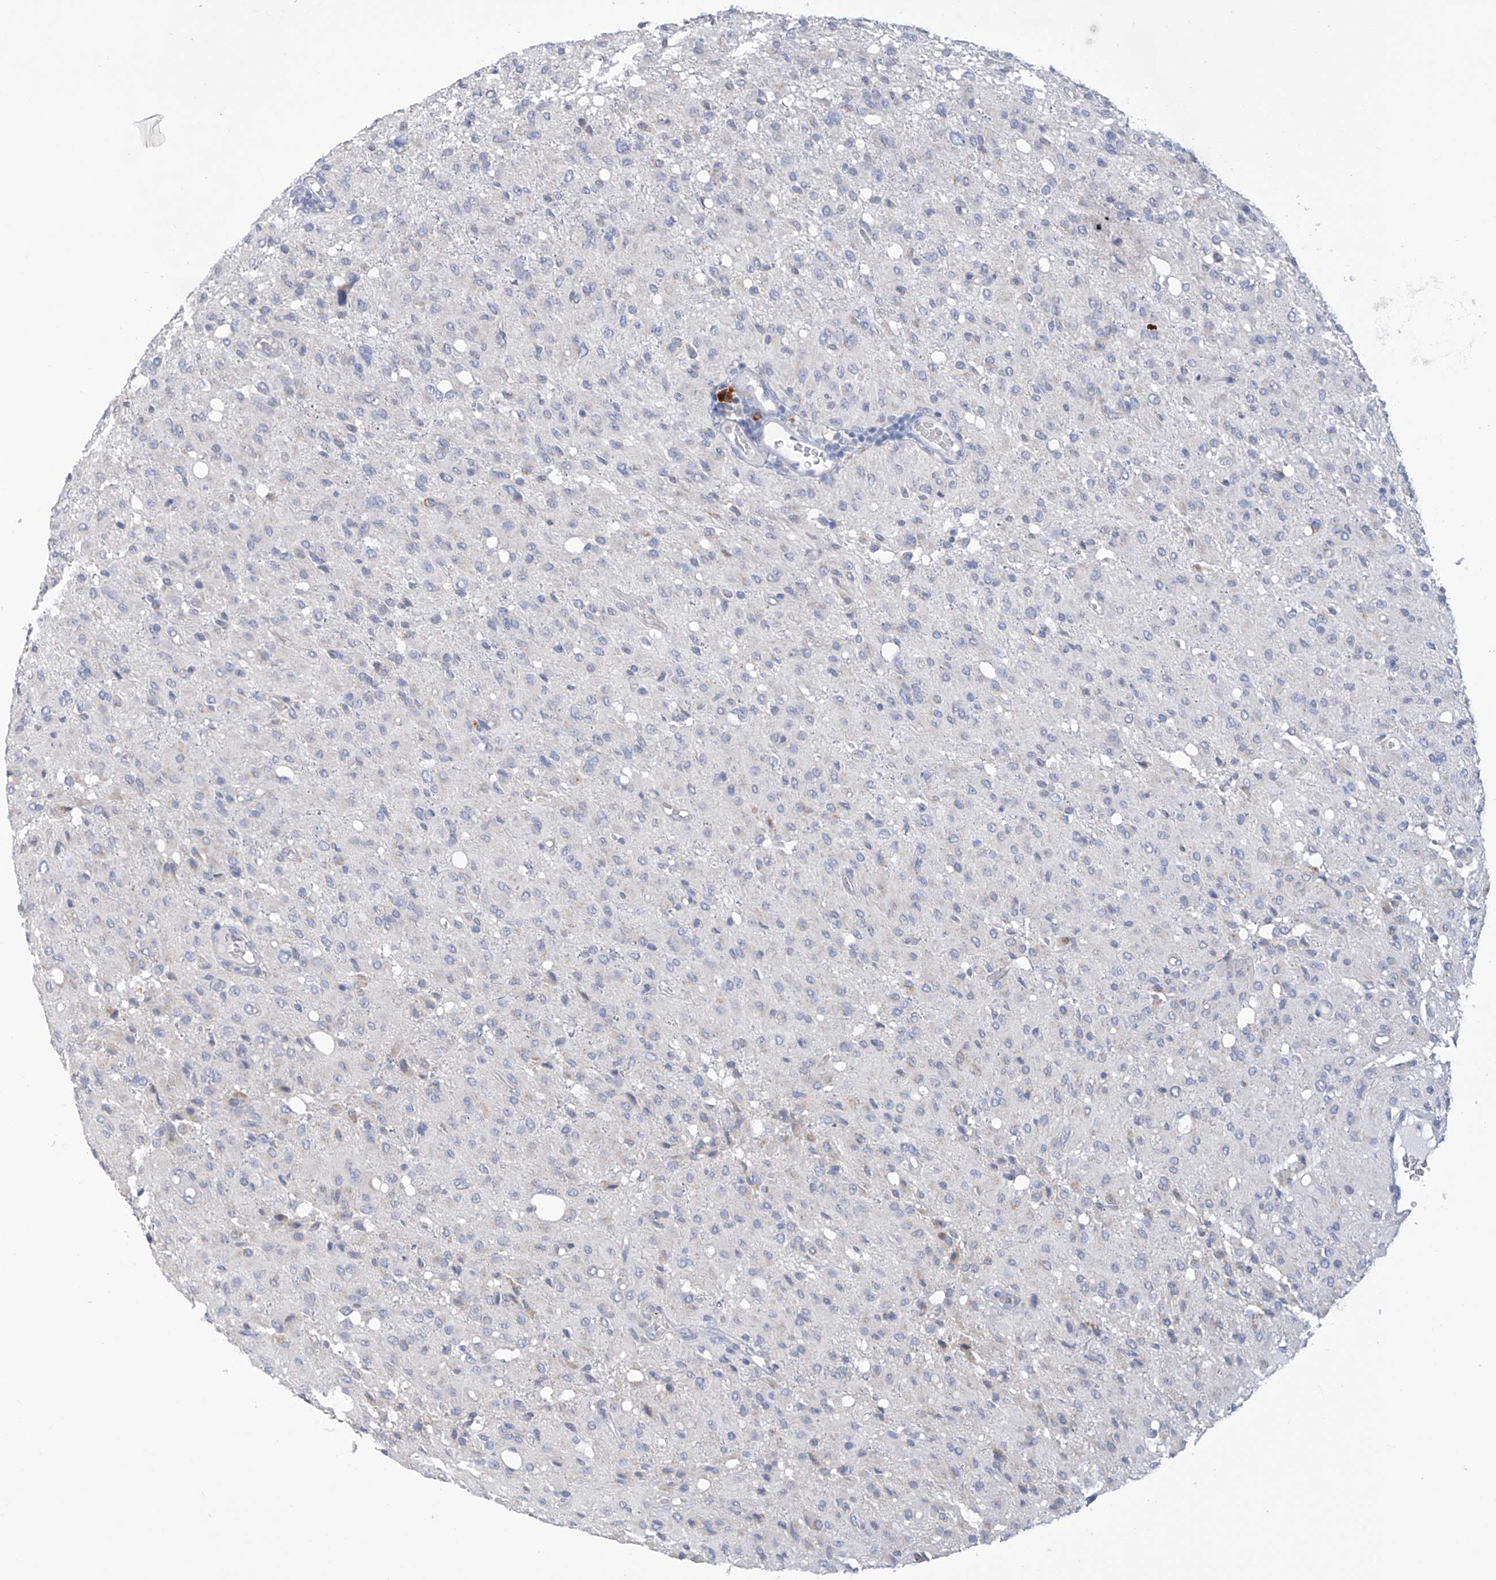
{"staining": {"intensity": "negative", "quantity": "none", "location": "none"}, "tissue": "glioma", "cell_type": "Tumor cells", "image_type": "cancer", "snomed": [{"axis": "morphology", "description": "Glioma, malignant, High grade"}, {"axis": "topography", "description": "Brain"}], "caption": "Image shows no significant protein expression in tumor cells of high-grade glioma (malignant). The staining was performed using DAB (3,3'-diaminobenzidine) to visualize the protein expression in brown, while the nuclei were stained in blue with hematoxylin (Magnification: 20x).", "gene": "IBA57", "patient": {"sex": "female", "age": 59}}